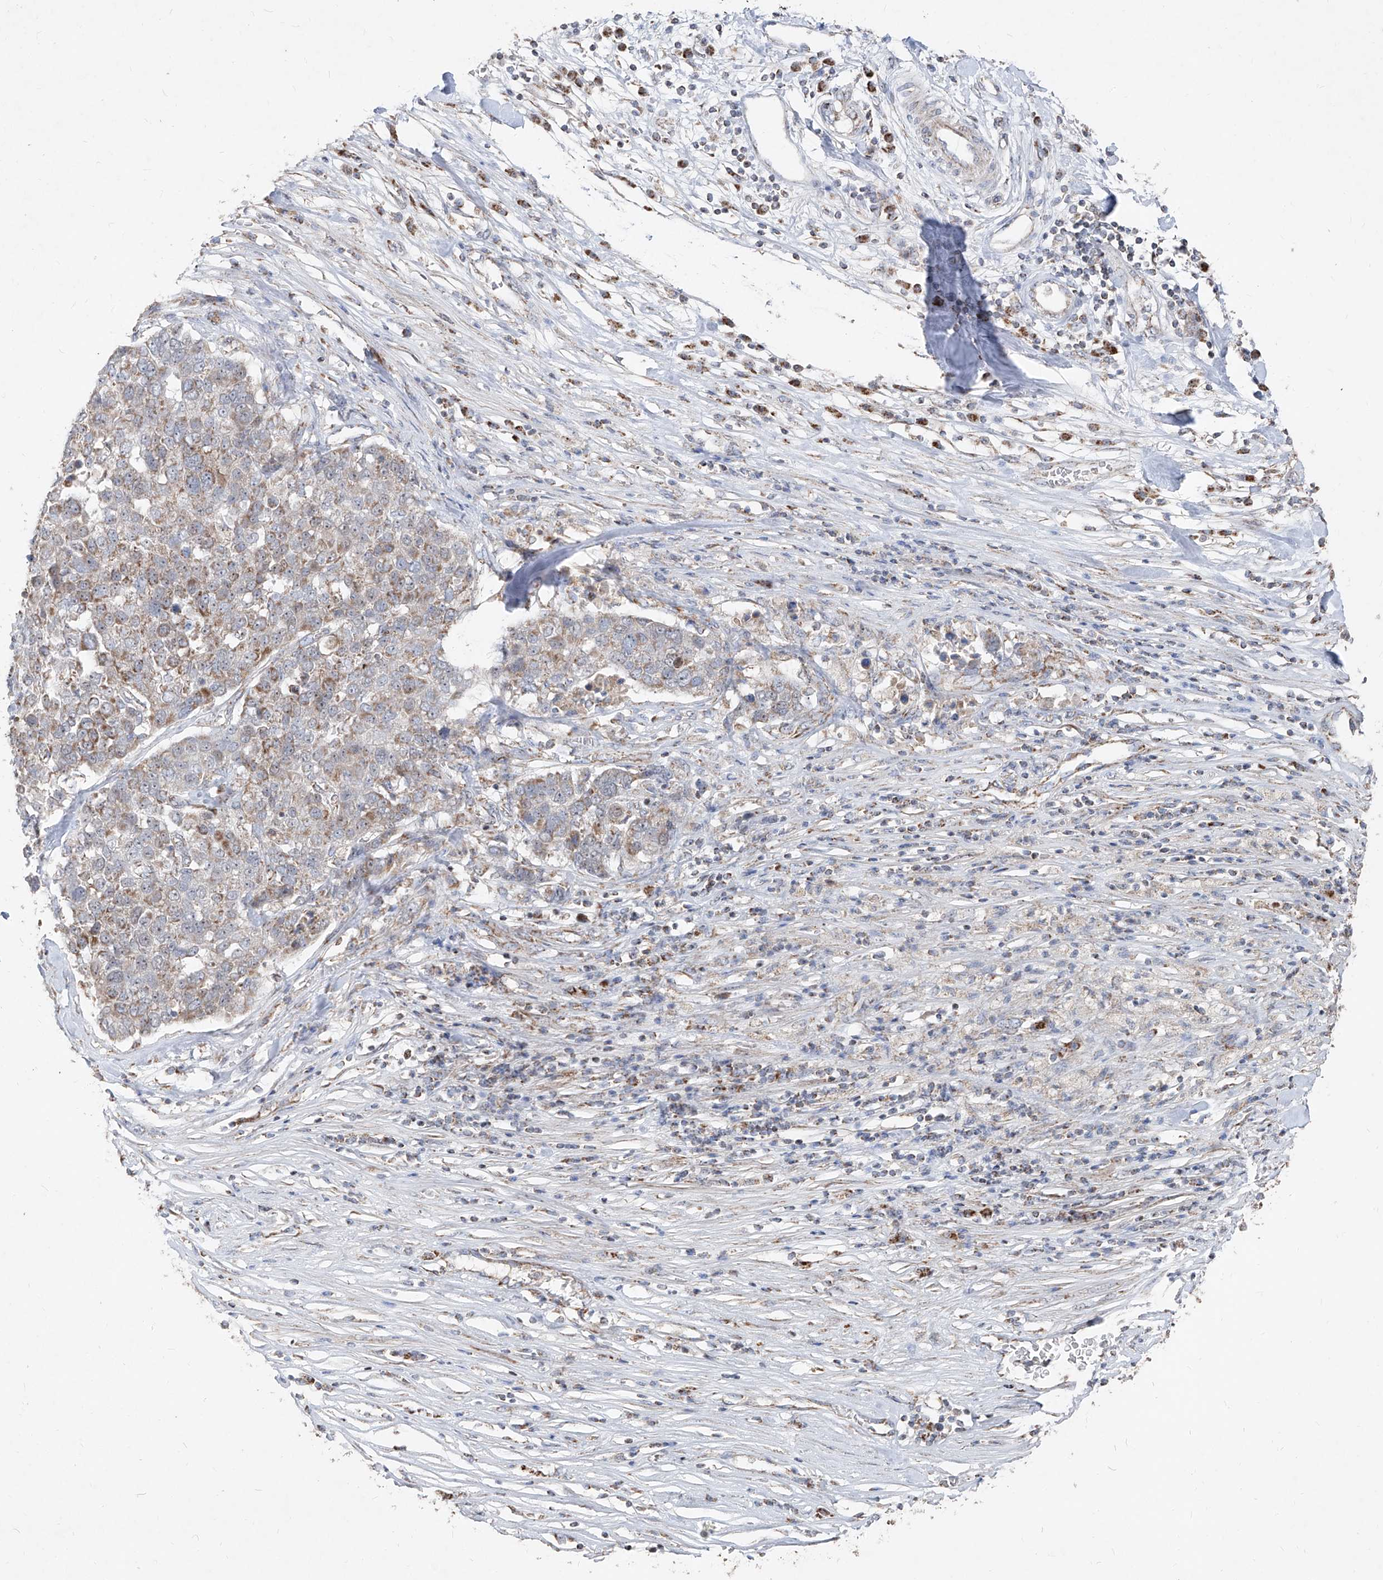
{"staining": {"intensity": "moderate", "quantity": "<25%", "location": "cytoplasmic/membranous"}, "tissue": "pancreatic cancer", "cell_type": "Tumor cells", "image_type": "cancer", "snomed": [{"axis": "morphology", "description": "Adenocarcinoma, NOS"}, {"axis": "topography", "description": "Pancreas"}], "caption": "Moderate cytoplasmic/membranous protein expression is appreciated in approximately <25% of tumor cells in pancreatic adenocarcinoma. The protein of interest is shown in brown color, while the nuclei are stained blue.", "gene": "NDUFB3", "patient": {"sex": "female", "age": 61}}